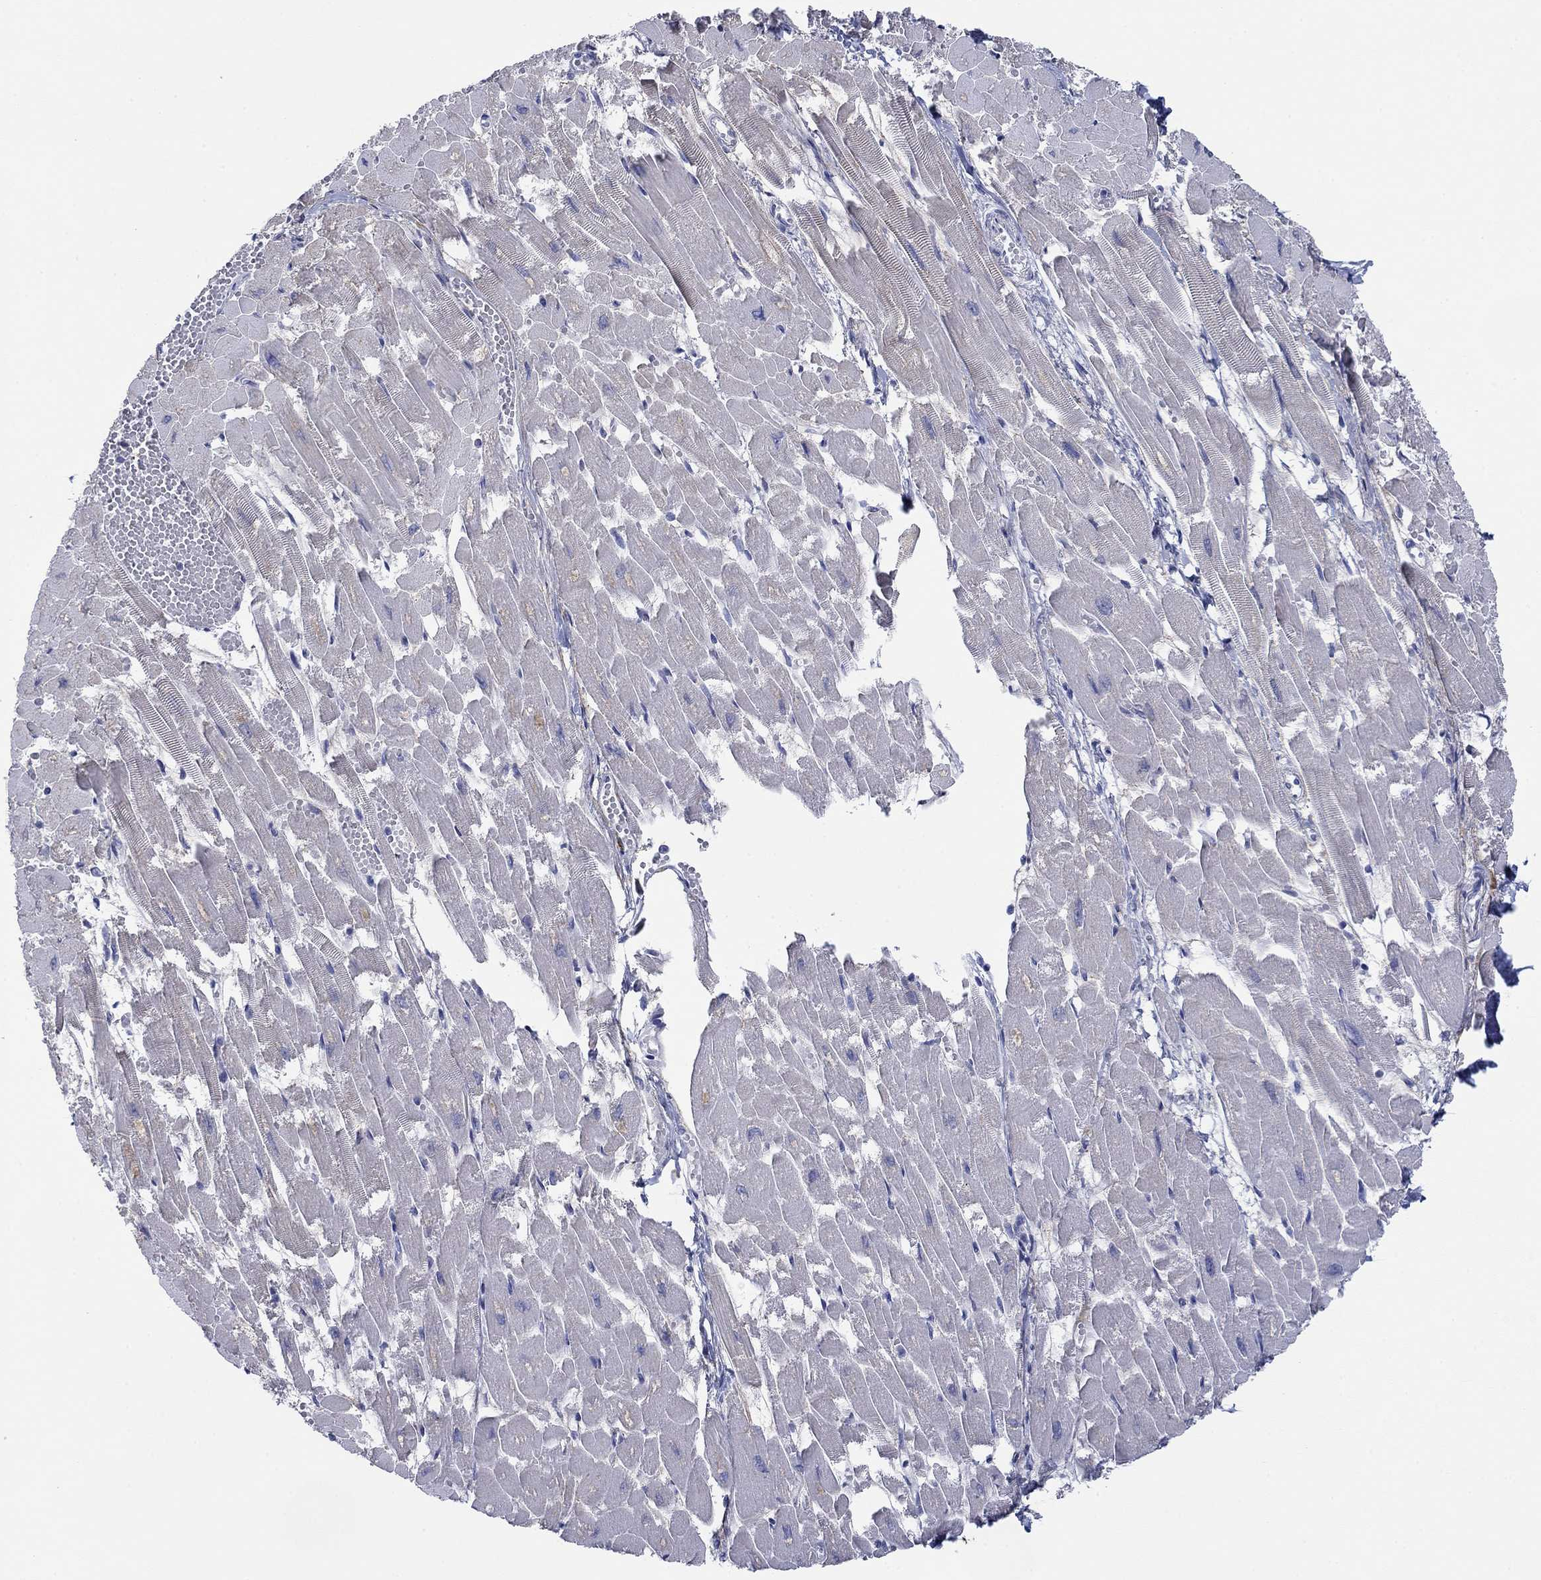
{"staining": {"intensity": "negative", "quantity": "none", "location": "none"}, "tissue": "heart muscle", "cell_type": "Cardiomyocytes", "image_type": "normal", "snomed": [{"axis": "morphology", "description": "Normal tissue, NOS"}, {"axis": "topography", "description": "Heart"}], "caption": "Photomicrograph shows no significant protein staining in cardiomyocytes of unremarkable heart muscle. Brightfield microscopy of immunohistochemistry stained with DAB (brown) and hematoxylin (blue), captured at high magnification.", "gene": "PDYN", "patient": {"sex": "female", "age": 52}}